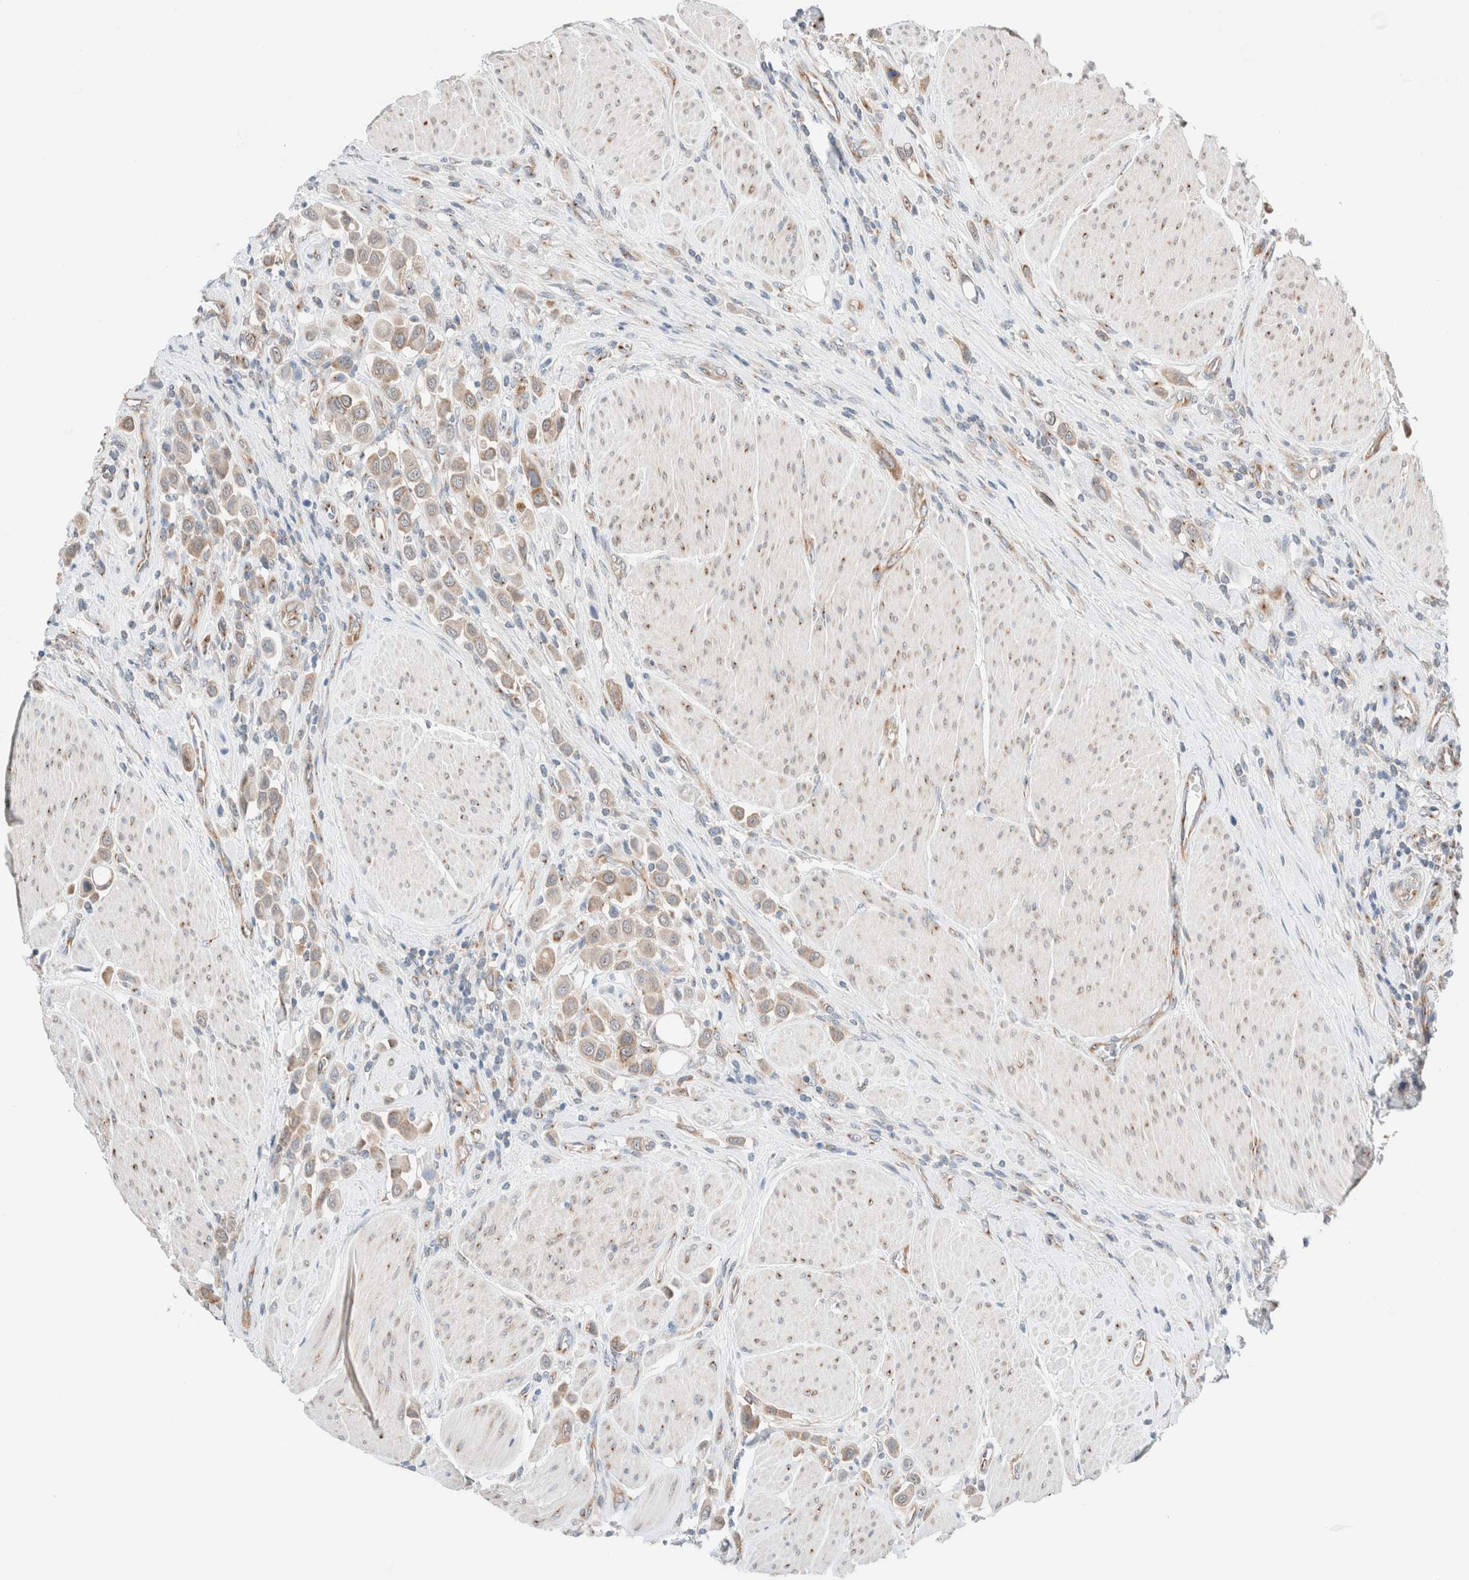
{"staining": {"intensity": "weak", "quantity": "25%-75%", "location": "cytoplasmic/membranous"}, "tissue": "urothelial cancer", "cell_type": "Tumor cells", "image_type": "cancer", "snomed": [{"axis": "morphology", "description": "Urothelial carcinoma, High grade"}, {"axis": "topography", "description": "Urinary bladder"}], "caption": "Immunohistochemistry (IHC) histopathology image of neoplastic tissue: urothelial cancer stained using immunohistochemistry exhibits low levels of weak protein expression localized specifically in the cytoplasmic/membranous of tumor cells, appearing as a cytoplasmic/membranous brown color.", "gene": "CASC3", "patient": {"sex": "male", "age": 50}}